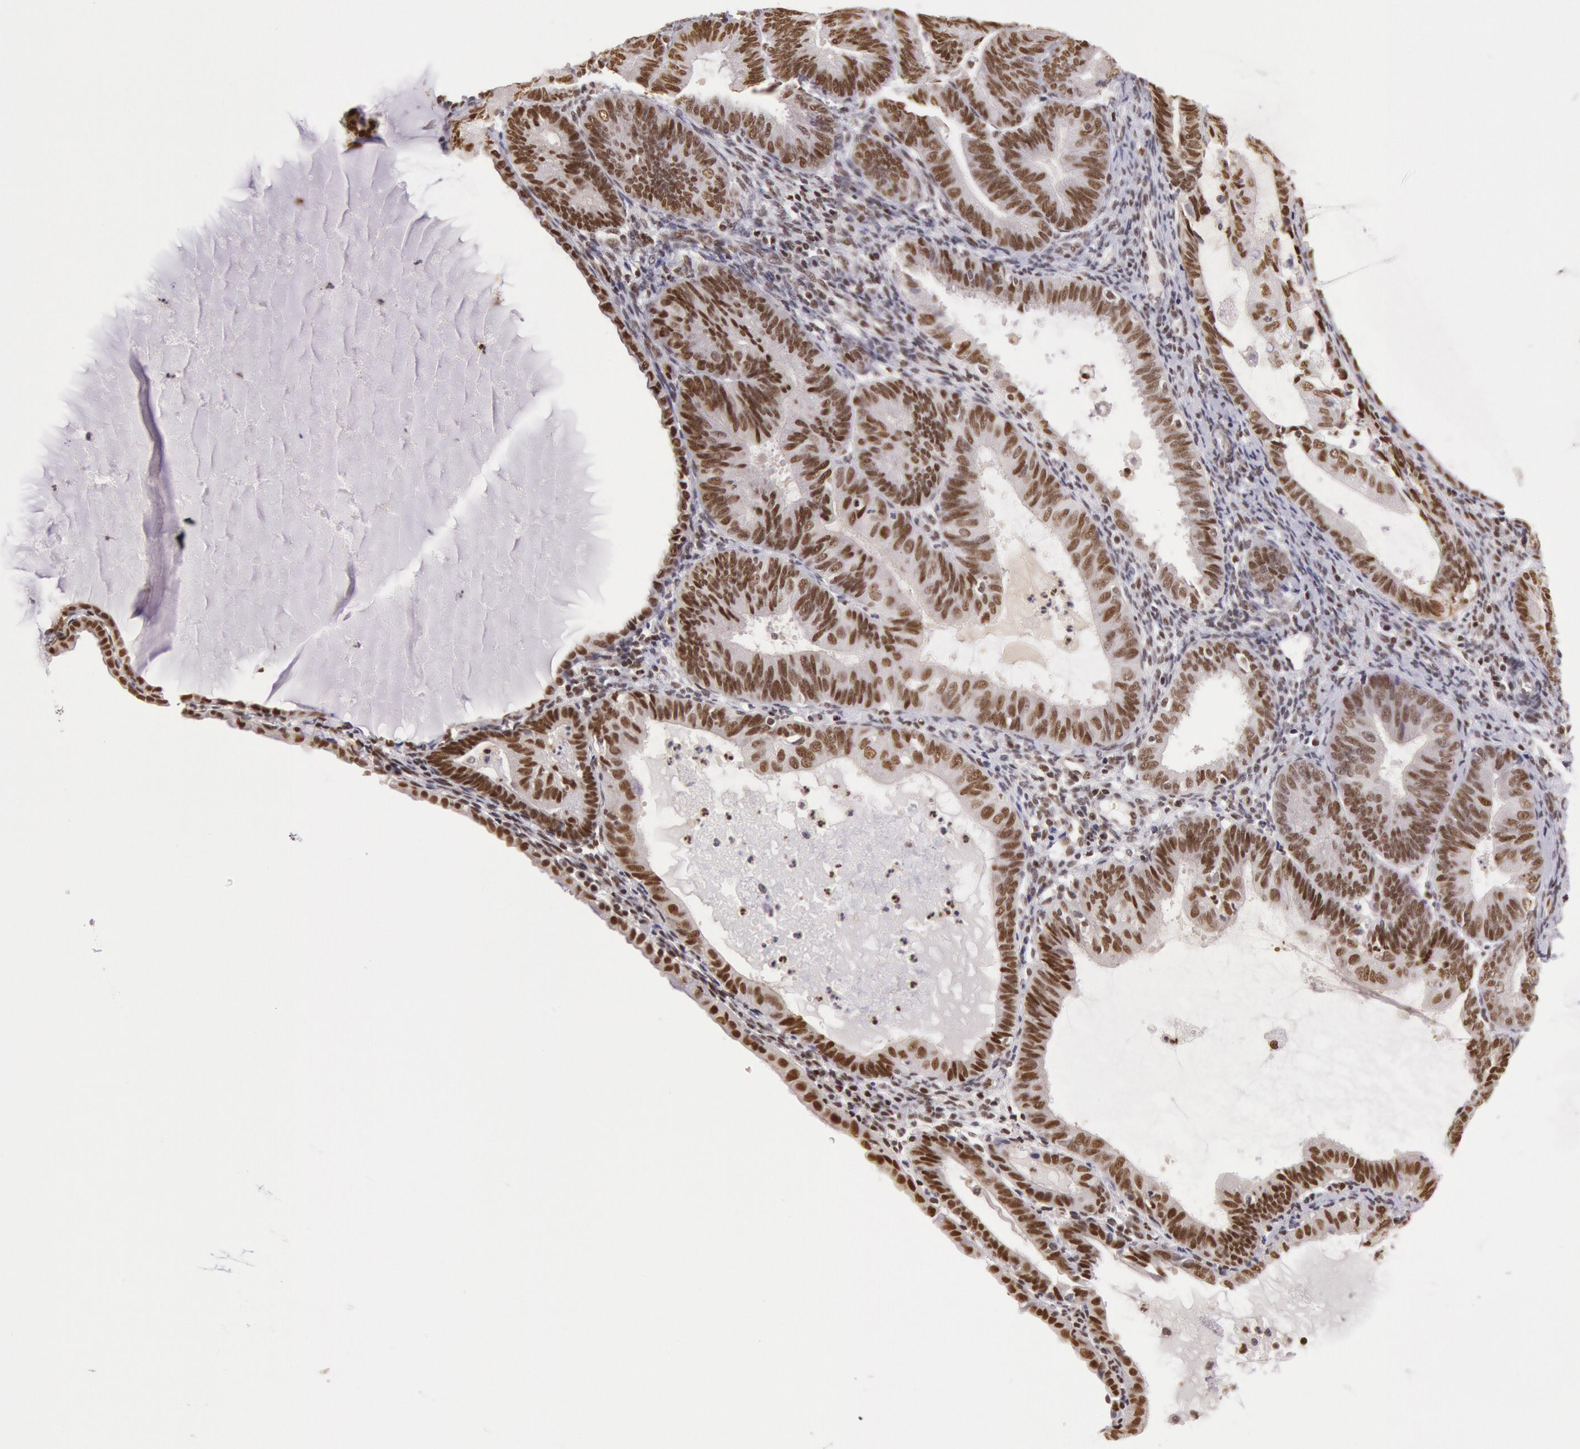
{"staining": {"intensity": "strong", "quantity": ">75%", "location": "nuclear"}, "tissue": "endometrial cancer", "cell_type": "Tumor cells", "image_type": "cancer", "snomed": [{"axis": "morphology", "description": "Adenocarcinoma, NOS"}, {"axis": "topography", "description": "Endometrium"}], "caption": "The micrograph displays a brown stain indicating the presence of a protein in the nuclear of tumor cells in endometrial cancer.", "gene": "ESS2", "patient": {"sex": "female", "age": 63}}